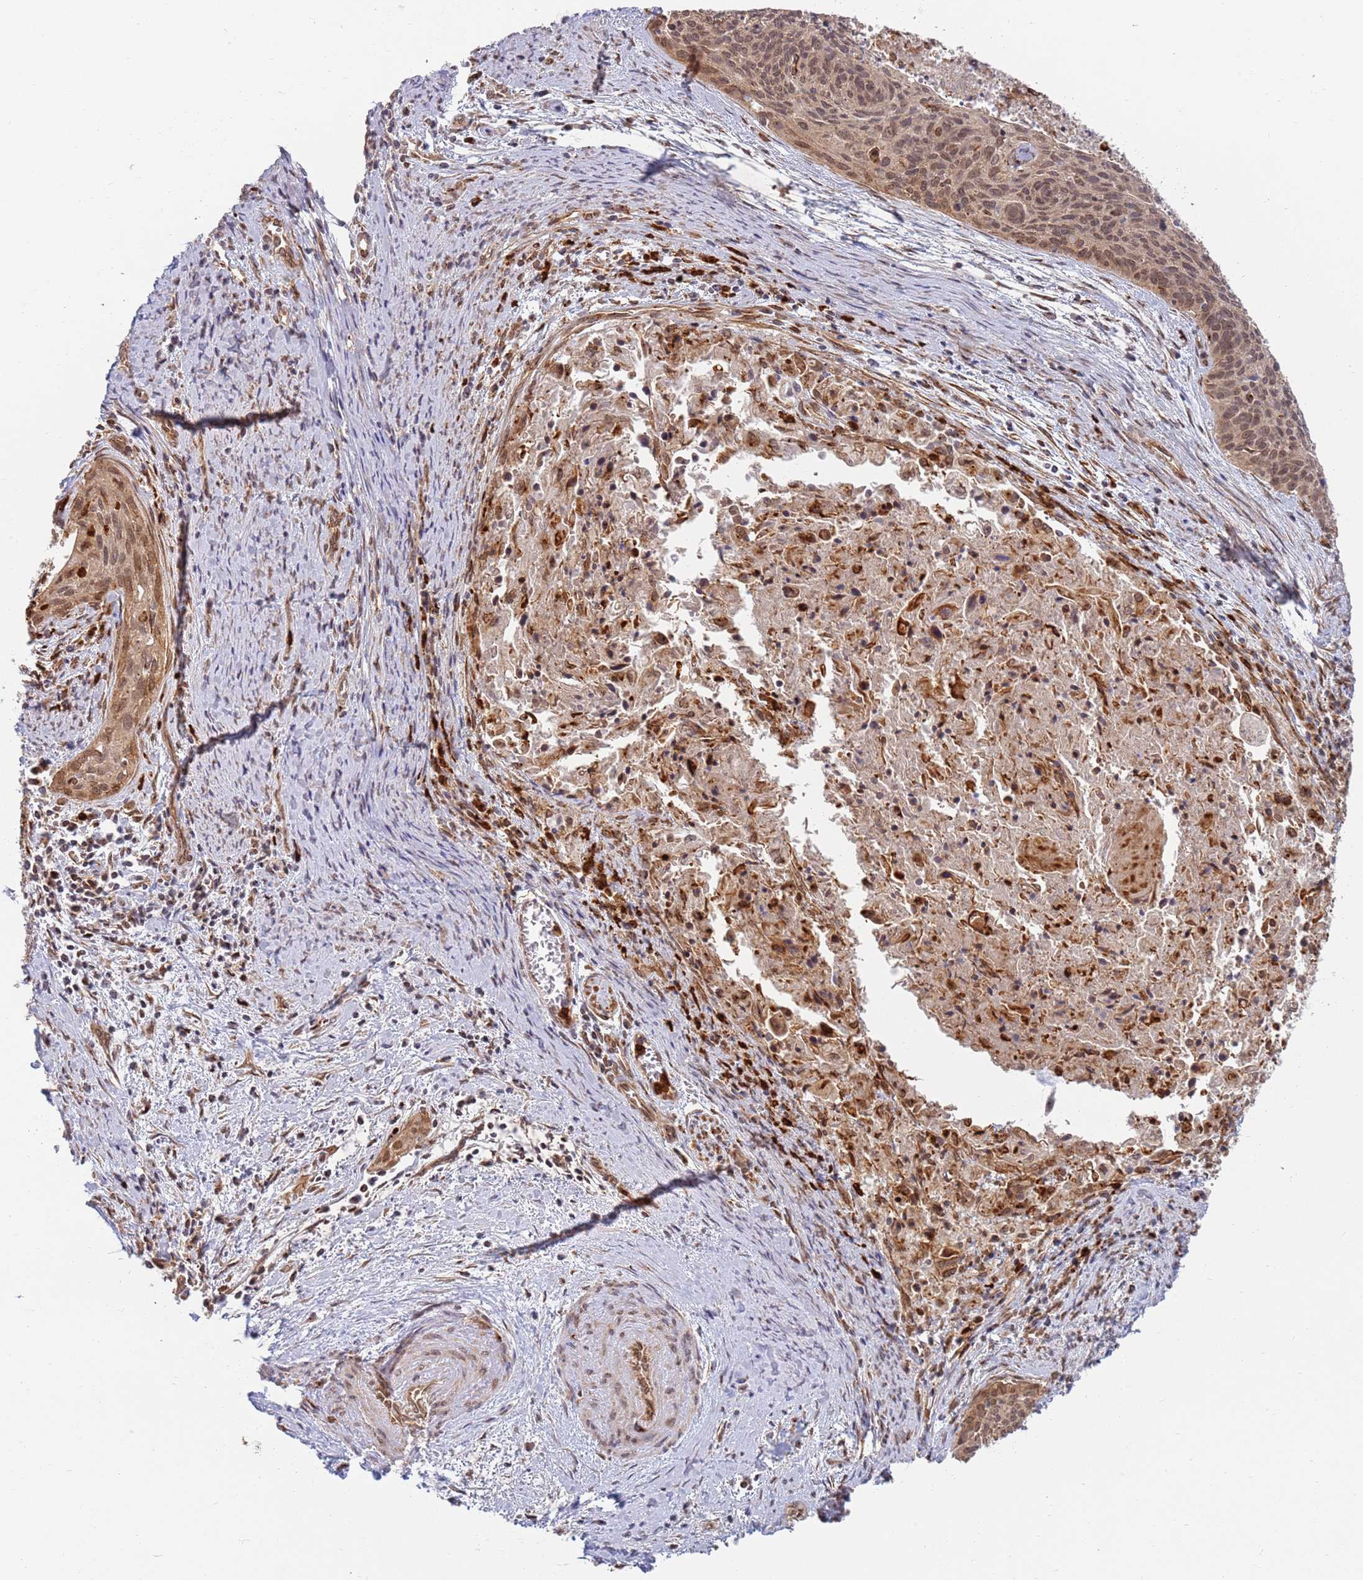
{"staining": {"intensity": "moderate", "quantity": ">75%", "location": "nuclear"}, "tissue": "cervical cancer", "cell_type": "Tumor cells", "image_type": "cancer", "snomed": [{"axis": "morphology", "description": "Squamous cell carcinoma, NOS"}, {"axis": "topography", "description": "Cervix"}], "caption": "The immunohistochemical stain labels moderate nuclear expression in tumor cells of squamous cell carcinoma (cervical) tissue.", "gene": "CEP170", "patient": {"sex": "female", "age": 55}}